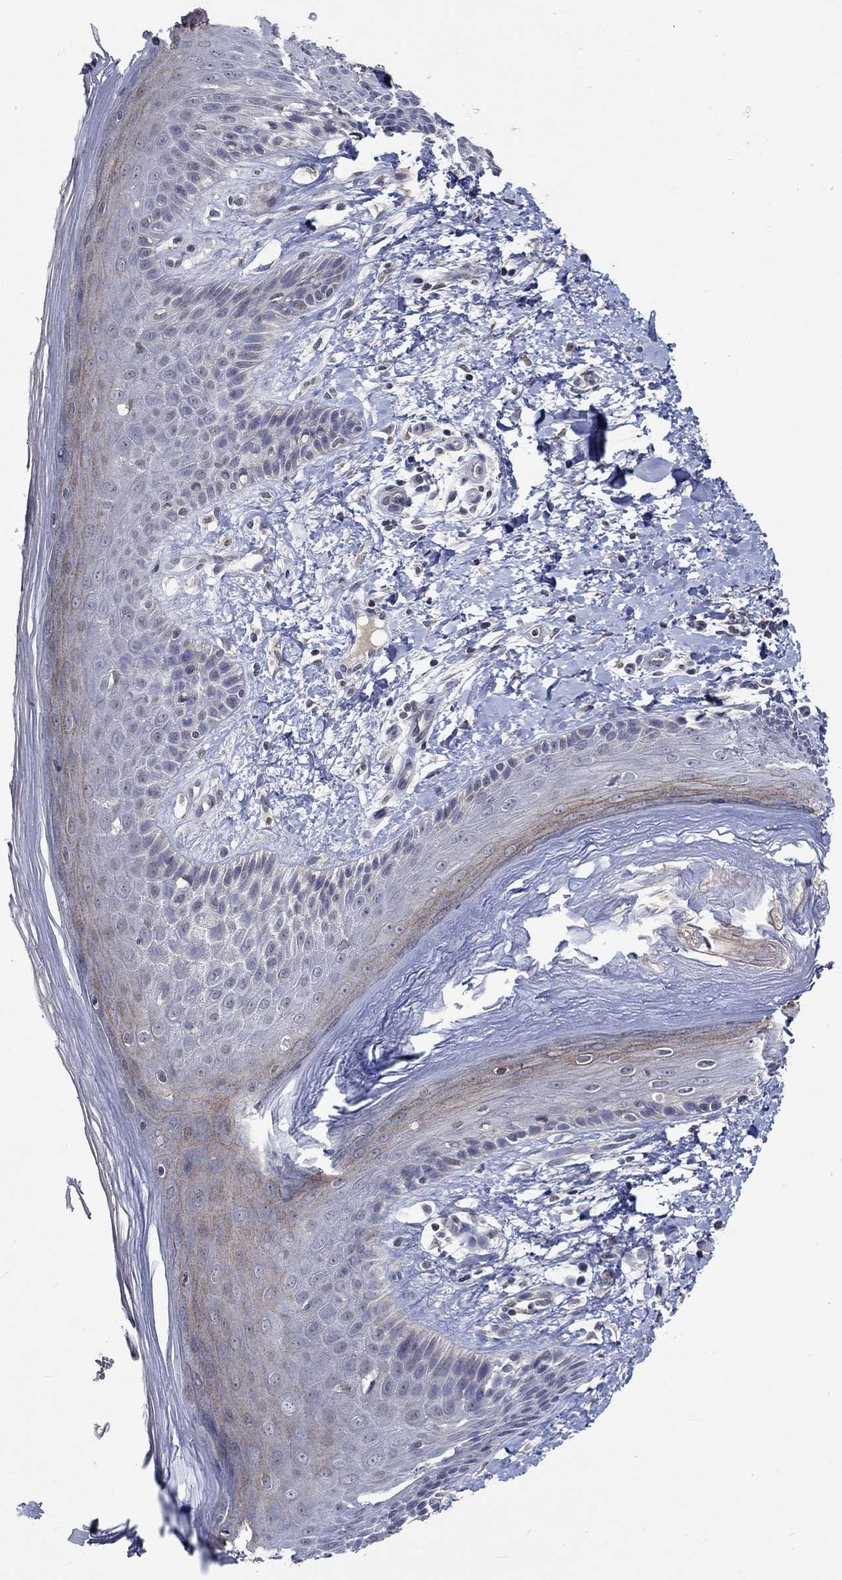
{"staining": {"intensity": "moderate", "quantity": "<25%", "location": "cytoplasmic/membranous"}, "tissue": "skin", "cell_type": "Epidermal cells", "image_type": "normal", "snomed": [{"axis": "morphology", "description": "Normal tissue, NOS"}, {"axis": "topography", "description": "Anal"}], "caption": "Immunohistochemical staining of normal human skin exhibits low levels of moderate cytoplasmic/membranous expression in approximately <25% of epidermal cells. The protein of interest is stained brown, and the nuclei are stained in blue (DAB IHC with brightfield microscopy, high magnification).", "gene": "TMEM169", "patient": {"sex": "male", "age": 36}}